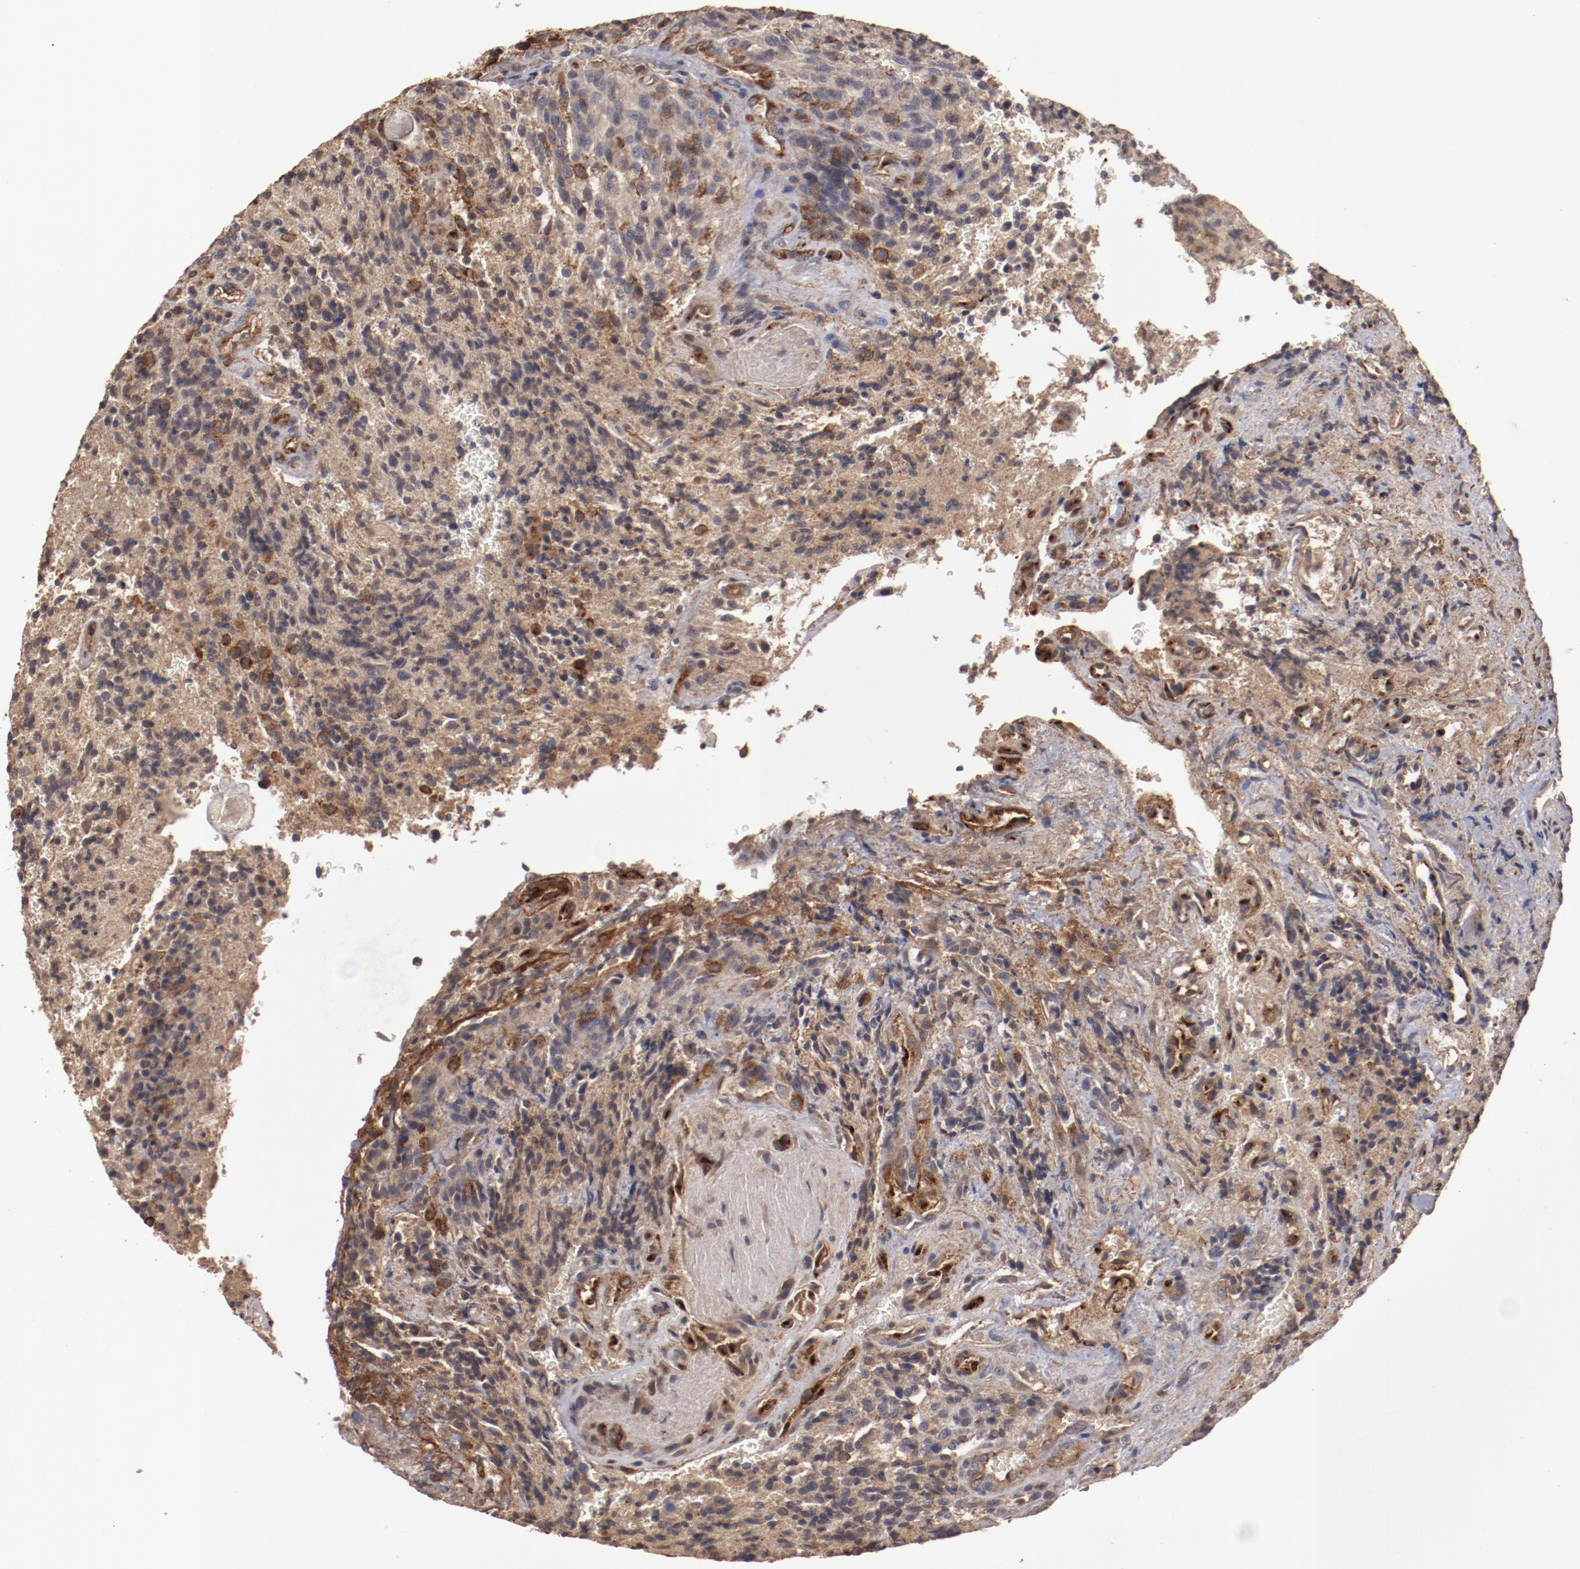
{"staining": {"intensity": "moderate", "quantity": ">75%", "location": "cytoplasmic/membranous"}, "tissue": "glioma", "cell_type": "Tumor cells", "image_type": "cancer", "snomed": [{"axis": "morphology", "description": "Normal tissue, NOS"}, {"axis": "morphology", "description": "Glioma, malignant, High grade"}, {"axis": "topography", "description": "Cerebral cortex"}], "caption": "Protein positivity by IHC shows moderate cytoplasmic/membranous staining in approximately >75% of tumor cells in glioma.", "gene": "DIPK2B", "patient": {"sex": "male", "age": 56}}